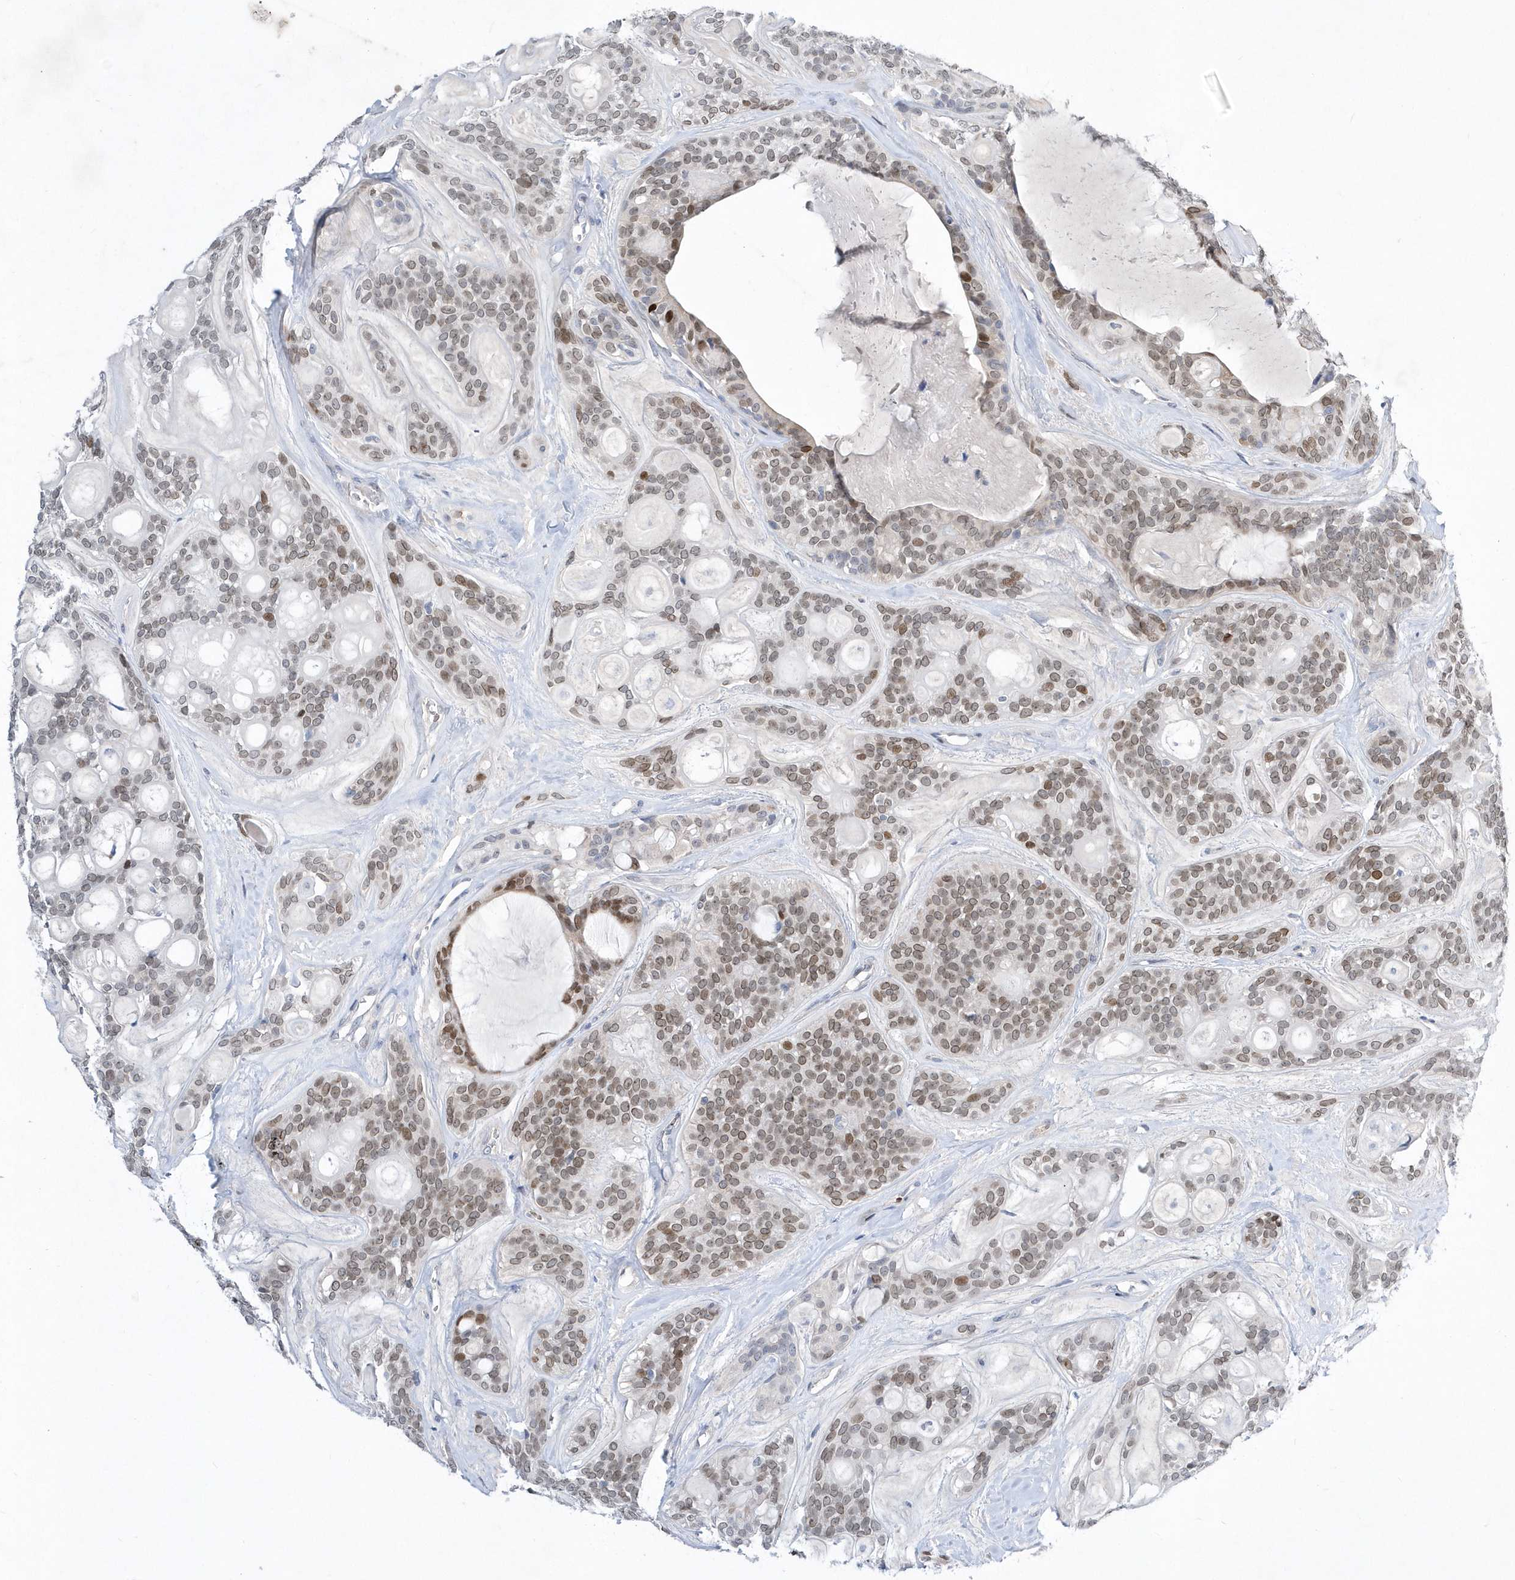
{"staining": {"intensity": "weak", "quantity": "25%-75%", "location": "nuclear"}, "tissue": "head and neck cancer", "cell_type": "Tumor cells", "image_type": "cancer", "snomed": [{"axis": "morphology", "description": "Adenocarcinoma, NOS"}, {"axis": "topography", "description": "Head-Neck"}], "caption": "The image reveals a brown stain indicating the presence of a protein in the nuclear of tumor cells in head and neck cancer (adenocarcinoma).", "gene": "ZNF875", "patient": {"sex": "male", "age": 66}}